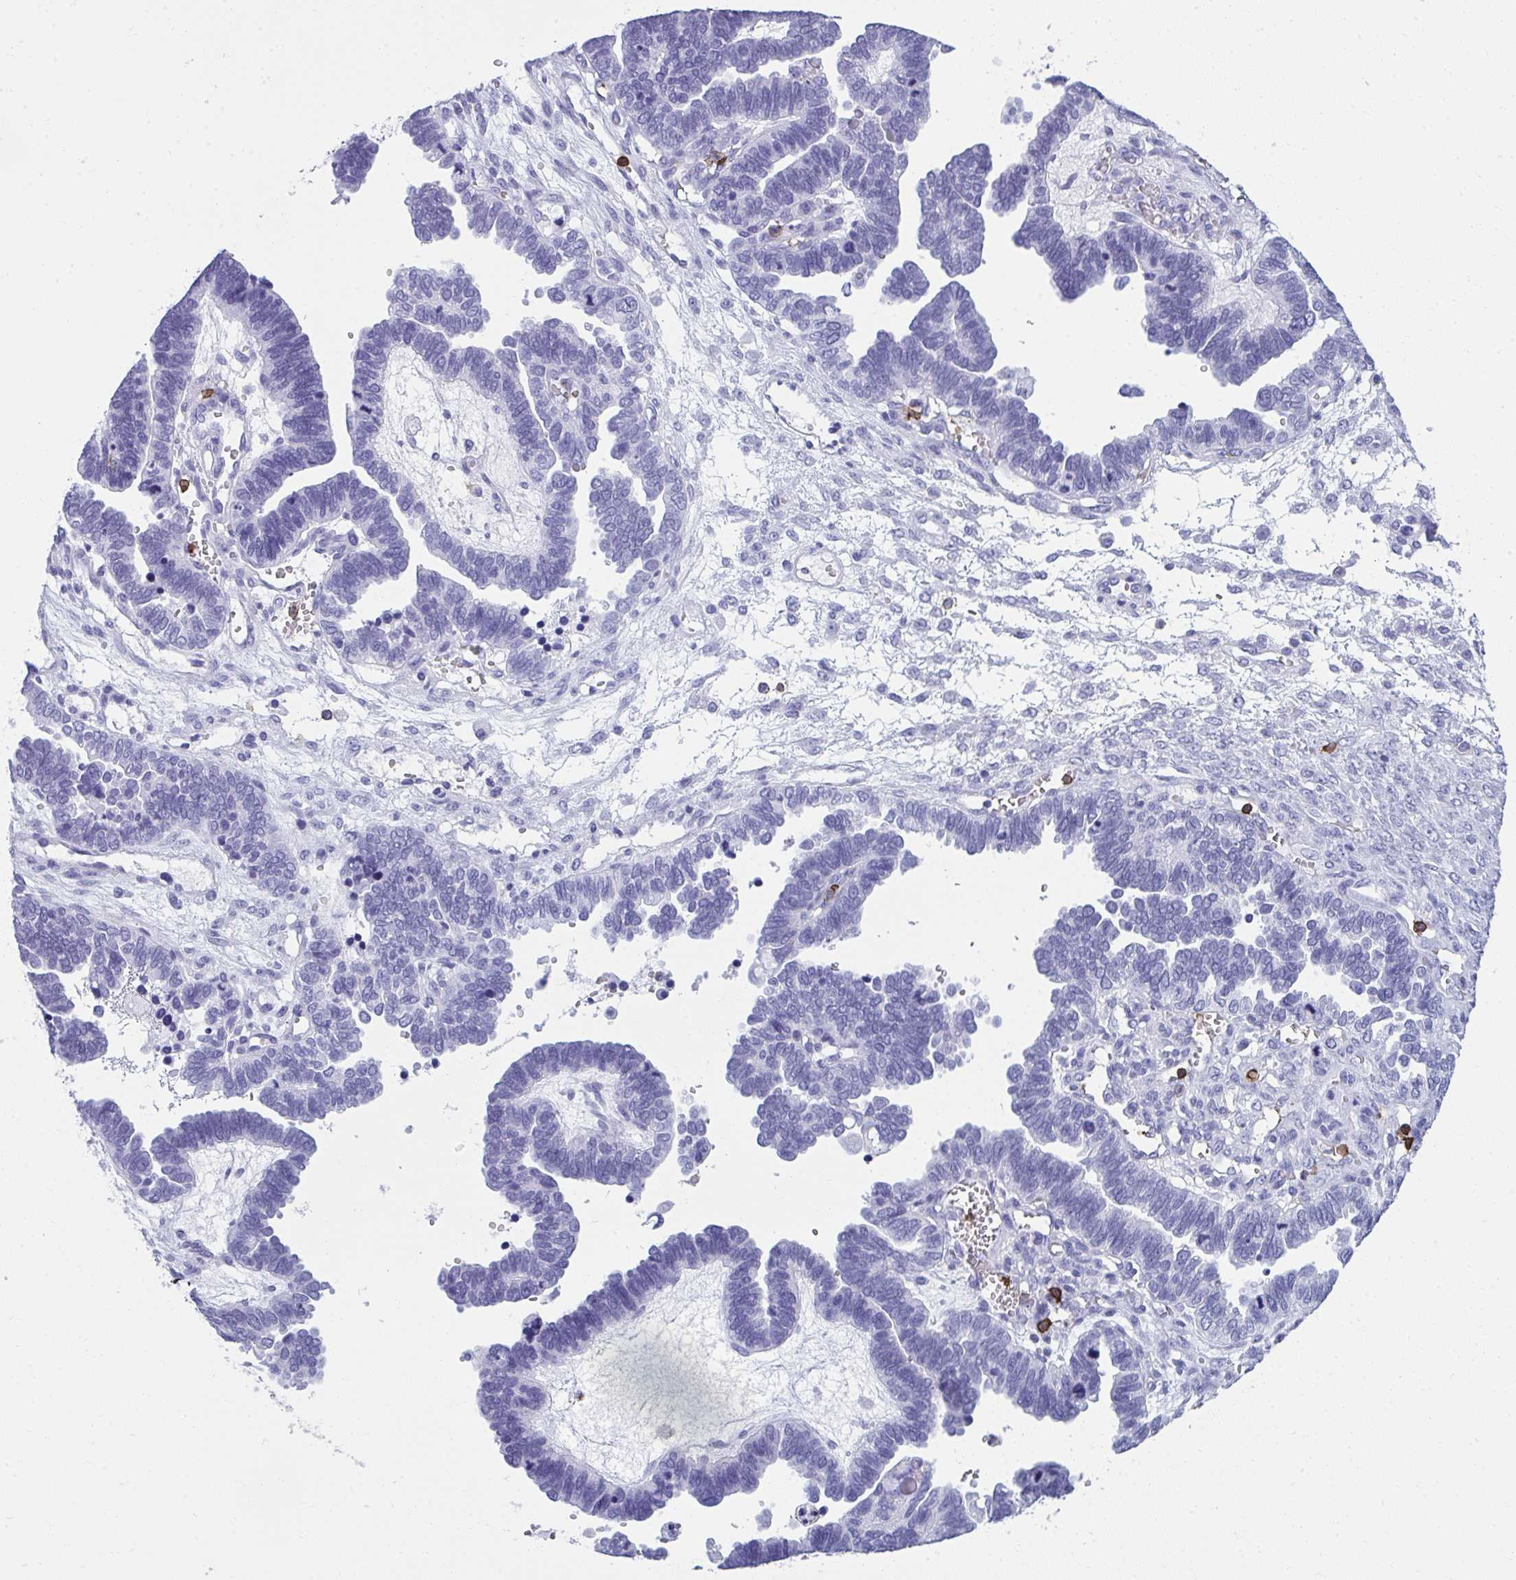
{"staining": {"intensity": "negative", "quantity": "none", "location": "none"}, "tissue": "ovarian cancer", "cell_type": "Tumor cells", "image_type": "cancer", "snomed": [{"axis": "morphology", "description": "Cystadenocarcinoma, serous, NOS"}, {"axis": "topography", "description": "Ovary"}], "caption": "This photomicrograph is of ovarian serous cystadenocarcinoma stained with immunohistochemistry (IHC) to label a protein in brown with the nuclei are counter-stained blue. There is no staining in tumor cells.", "gene": "SPN", "patient": {"sex": "female", "age": 51}}